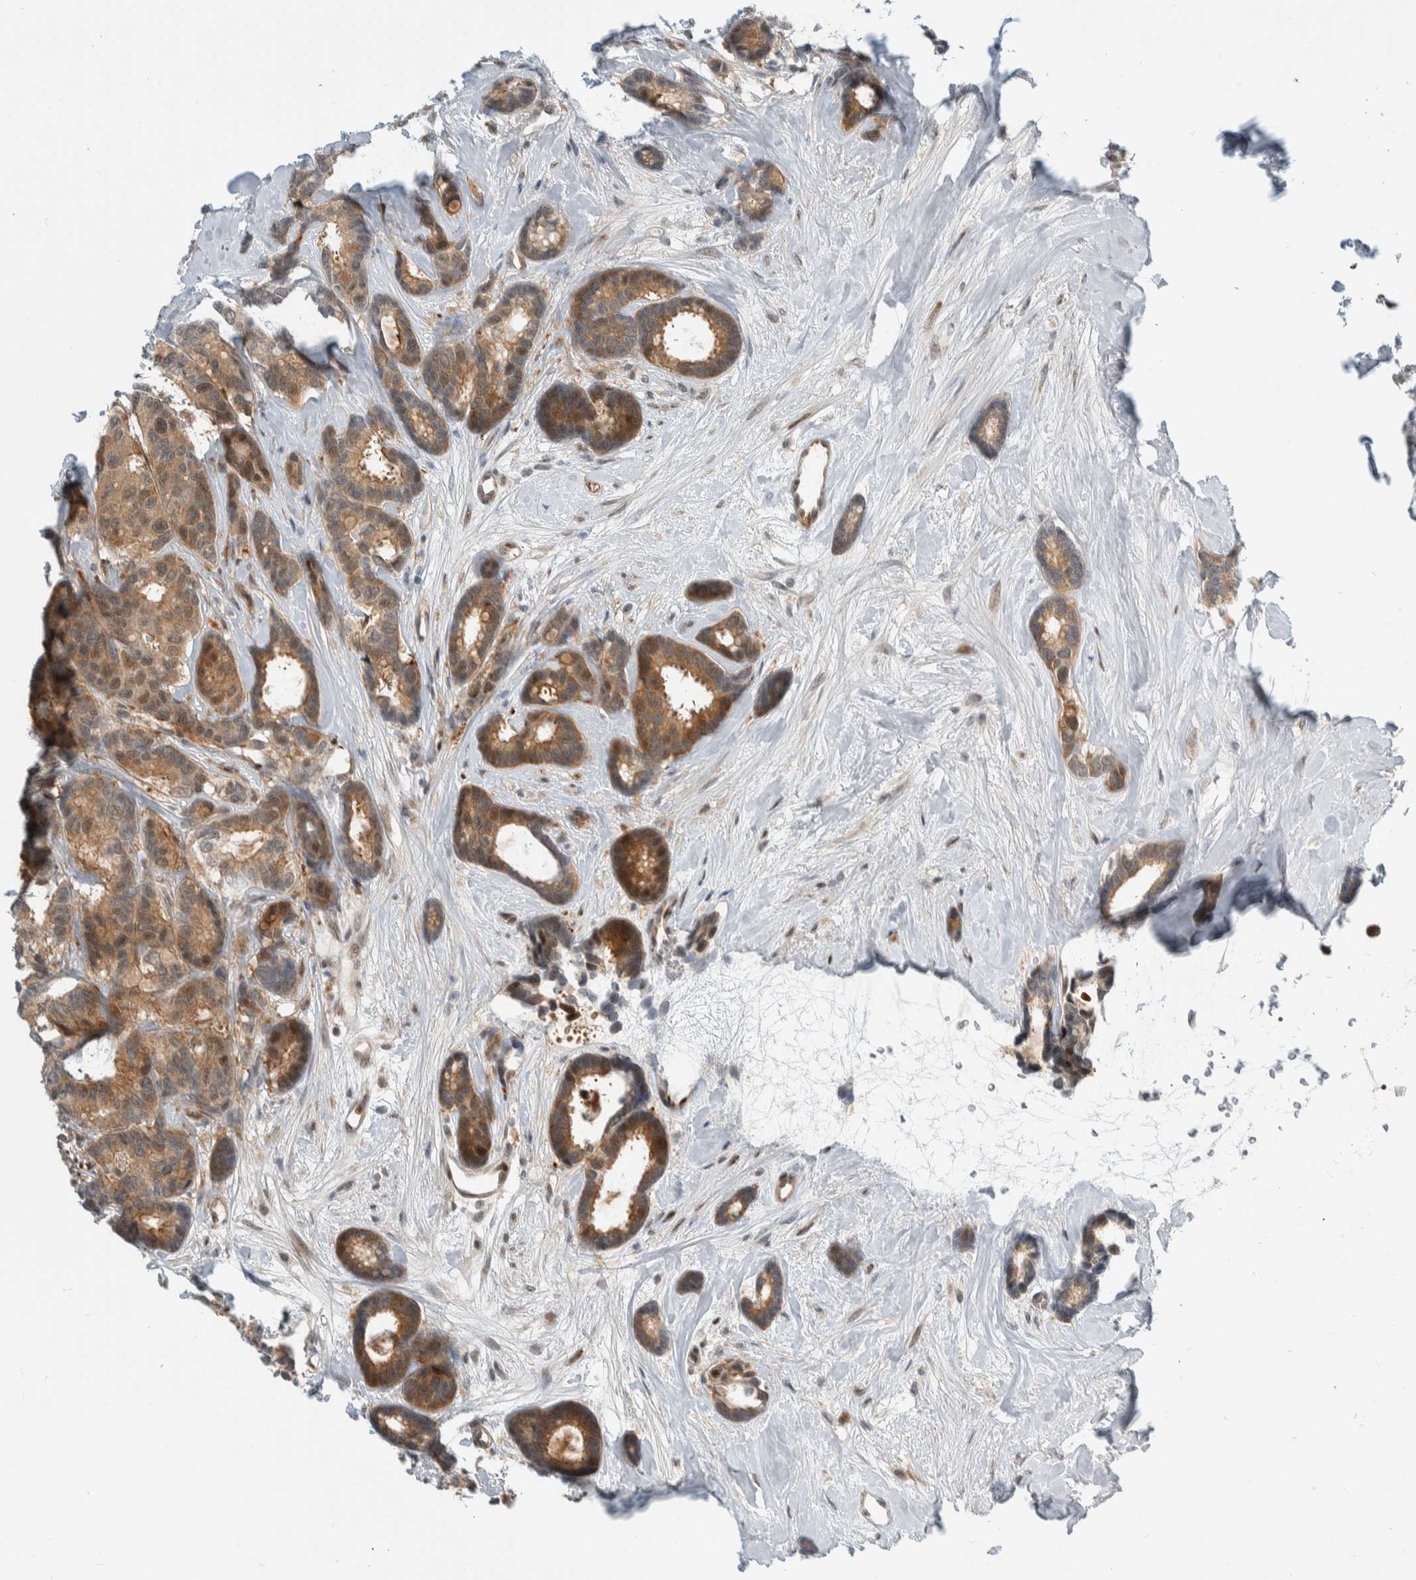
{"staining": {"intensity": "moderate", "quantity": ">75%", "location": "cytoplasmic/membranous"}, "tissue": "breast cancer", "cell_type": "Tumor cells", "image_type": "cancer", "snomed": [{"axis": "morphology", "description": "Duct carcinoma"}, {"axis": "topography", "description": "Breast"}], "caption": "Protein expression analysis of human breast infiltrating ductal carcinoma reveals moderate cytoplasmic/membranous staining in approximately >75% of tumor cells.", "gene": "NCR3LG1", "patient": {"sex": "female", "age": 87}}